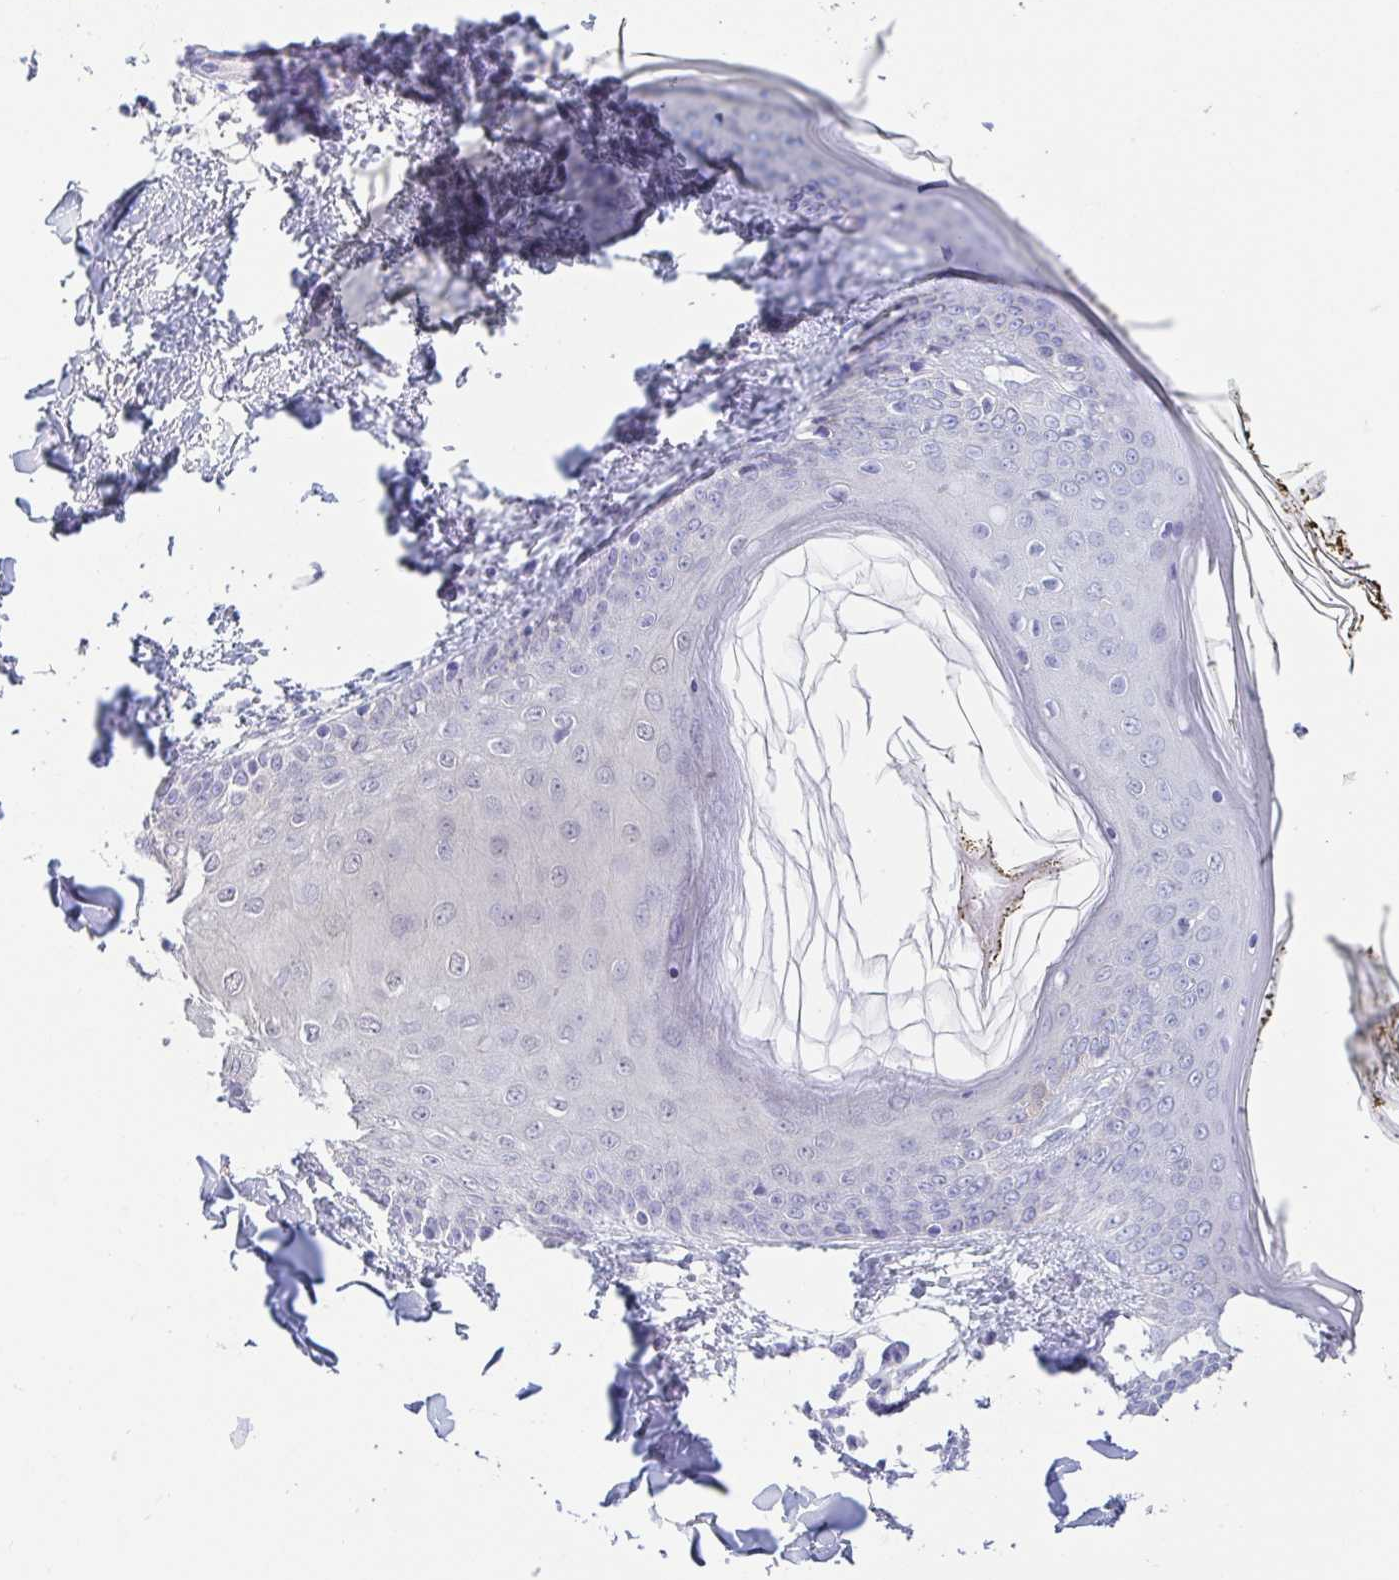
{"staining": {"intensity": "negative", "quantity": "none", "location": "none"}, "tissue": "skin", "cell_type": "Fibroblasts", "image_type": "normal", "snomed": [{"axis": "morphology", "description": "Normal tissue, NOS"}, {"axis": "topography", "description": "Skin"}], "caption": "High magnification brightfield microscopy of normal skin stained with DAB (3,3'-diaminobenzidine) (brown) and counterstained with hematoxylin (blue): fibroblasts show no significant positivity. Brightfield microscopy of immunohistochemistry stained with DAB (brown) and hematoxylin (blue), captured at high magnification.", "gene": "FABP3", "patient": {"sex": "female", "age": 34}}